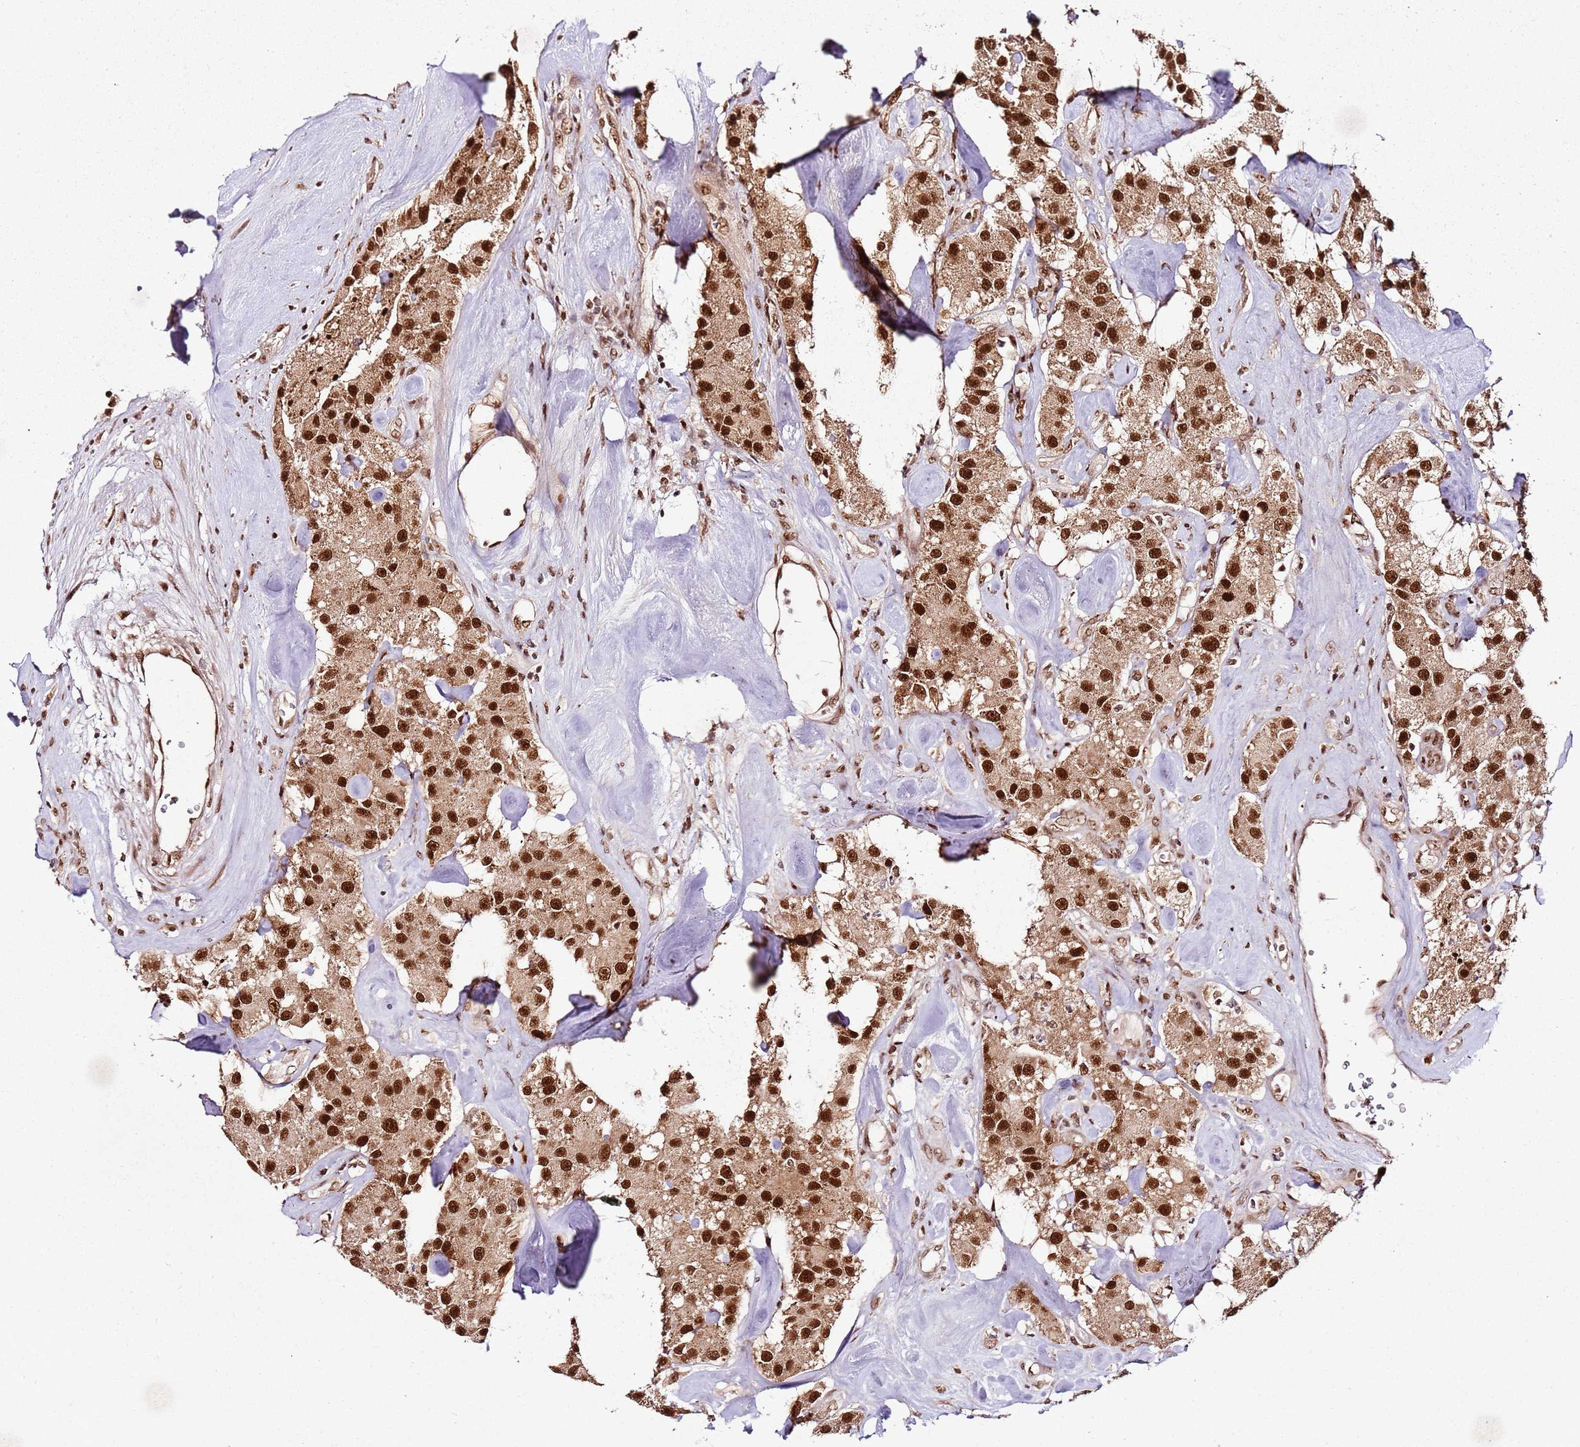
{"staining": {"intensity": "strong", "quantity": ">75%", "location": "nuclear"}, "tissue": "carcinoid", "cell_type": "Tumor cells", "image_type": "cancer", "snomed": [{"axis": "morphology", "description": "Carcinoid, malignant, NOS"}, {"axis": "topography", "description": "Pancreas"}], "caption": "Immunohistochemical staining of human malignant carcinoid demonstrates high levels of strong nuclear protein expression in about >75% of tumor cells.", "gene": "XRN2", "patient": {"sex": "male", "age": 41}}